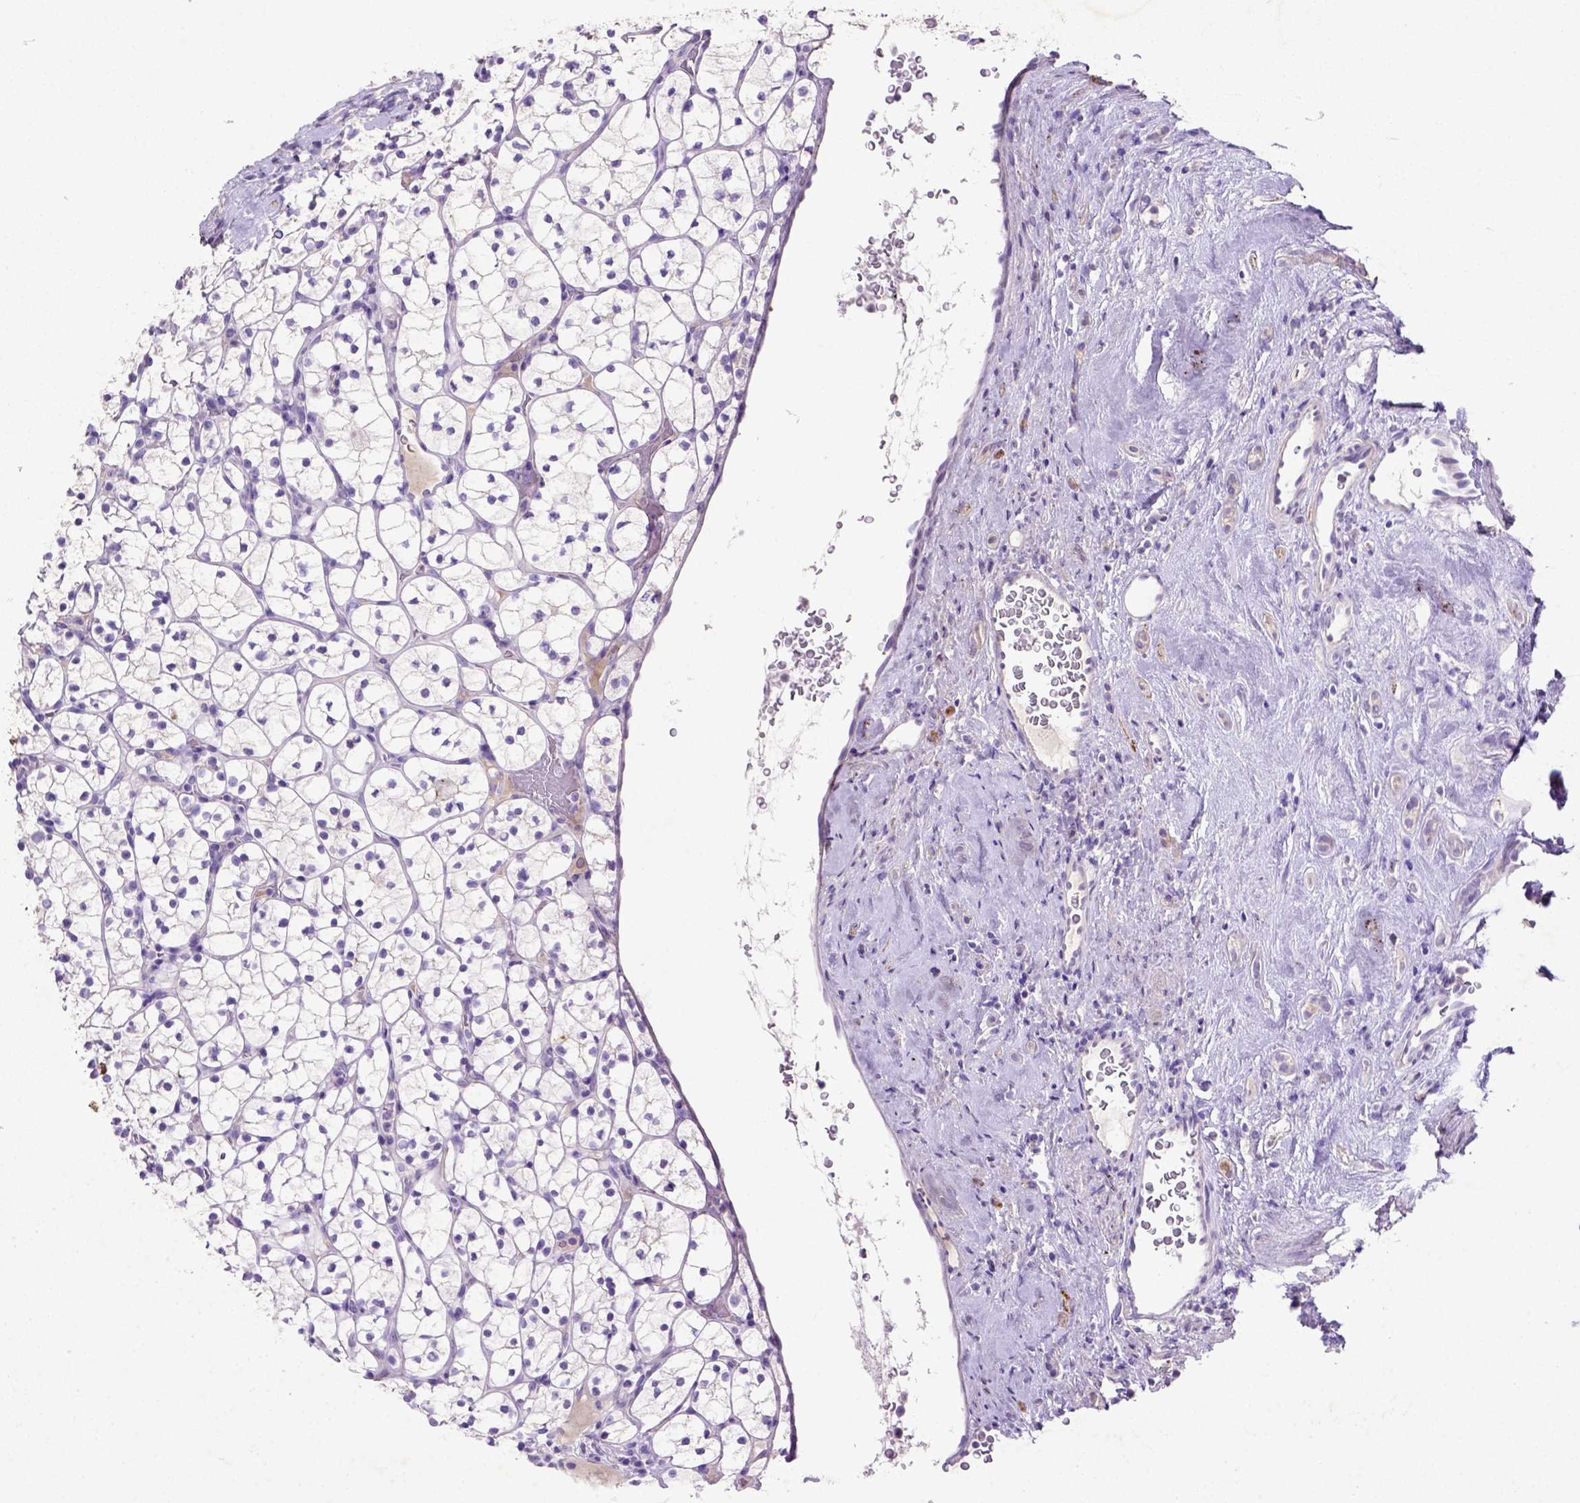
{"staining": {"intensity": "negative", "quantity": "none", "location": "none"}, "tissue": "renal cancer", "cell_type": "Tumor cells", "image_type": "cancer", "snomed": [{"axis": "morphology", "description": "Adenocarcinoma, NOS"}, {"axis": "topography", "description": "Kidney"}], "caption": "This is an immunohistochemistry histopathology image of renal cancer (adenocarcinoma). There is no positivity in tumor cells.", "gene": "NUDT2", "patient": {"sex": "female", "age": 89}}